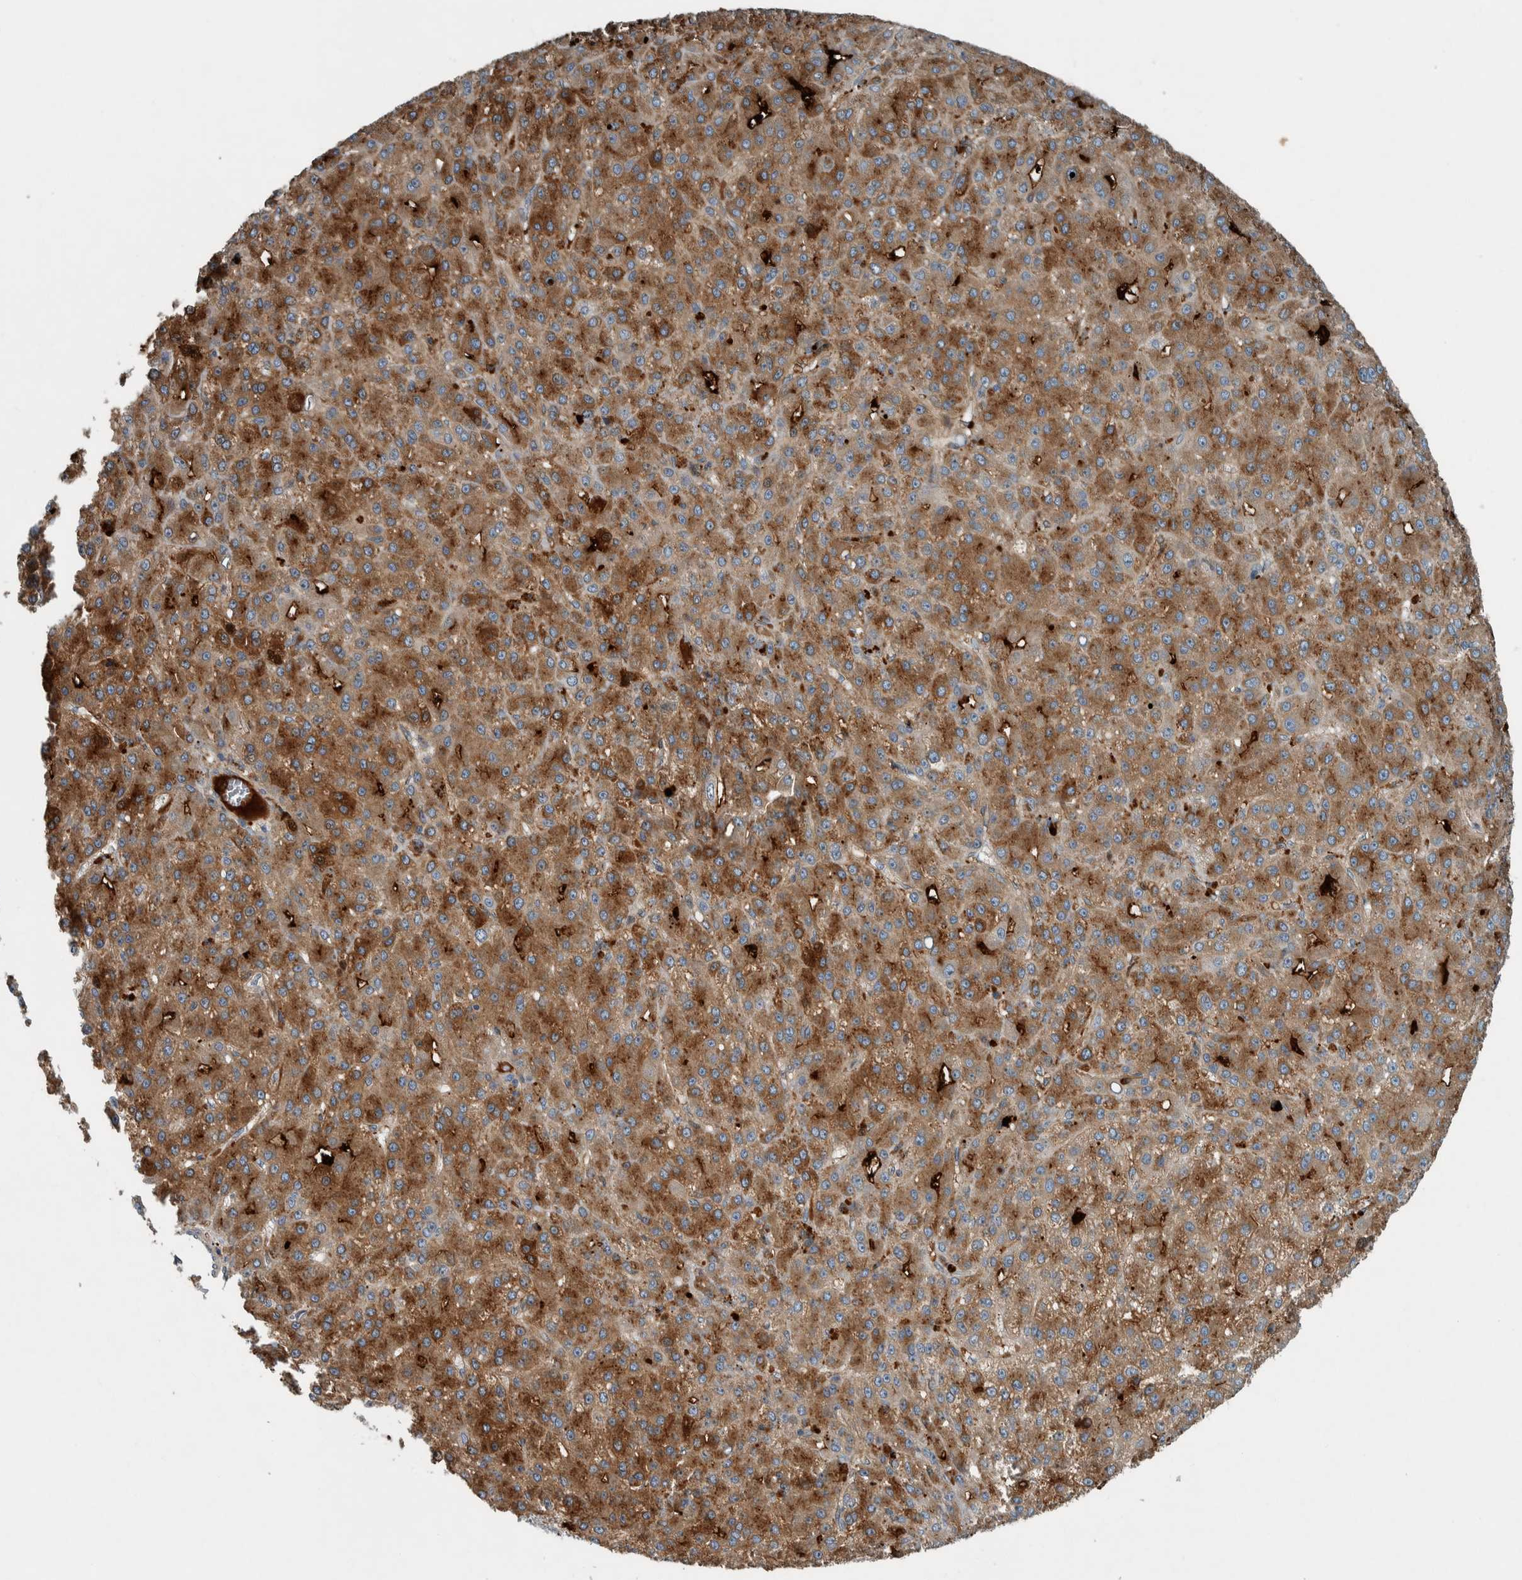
{"staining": {"intensity": "moderate", "quantity": ">75%", "location": "cytoplasmic/membranous"}, "tissue": "liver cancer", "cell_type": "Tumor cells", "image_type": "cancer", "snomed": [{"axis": "morphology", "description": "Carcinoma, Hepatocellular, NOS"}, {"axis": "topography", "description": "Liver"}], "caption": "Moderate cytoplasmic/membranous protein expression is appreciated in approximately >75% of tumor cells in liver cancer (hepatocellular carcinoma).", "gene": "SERPINC1", "patient": {"sex": "male", "age": 67}}